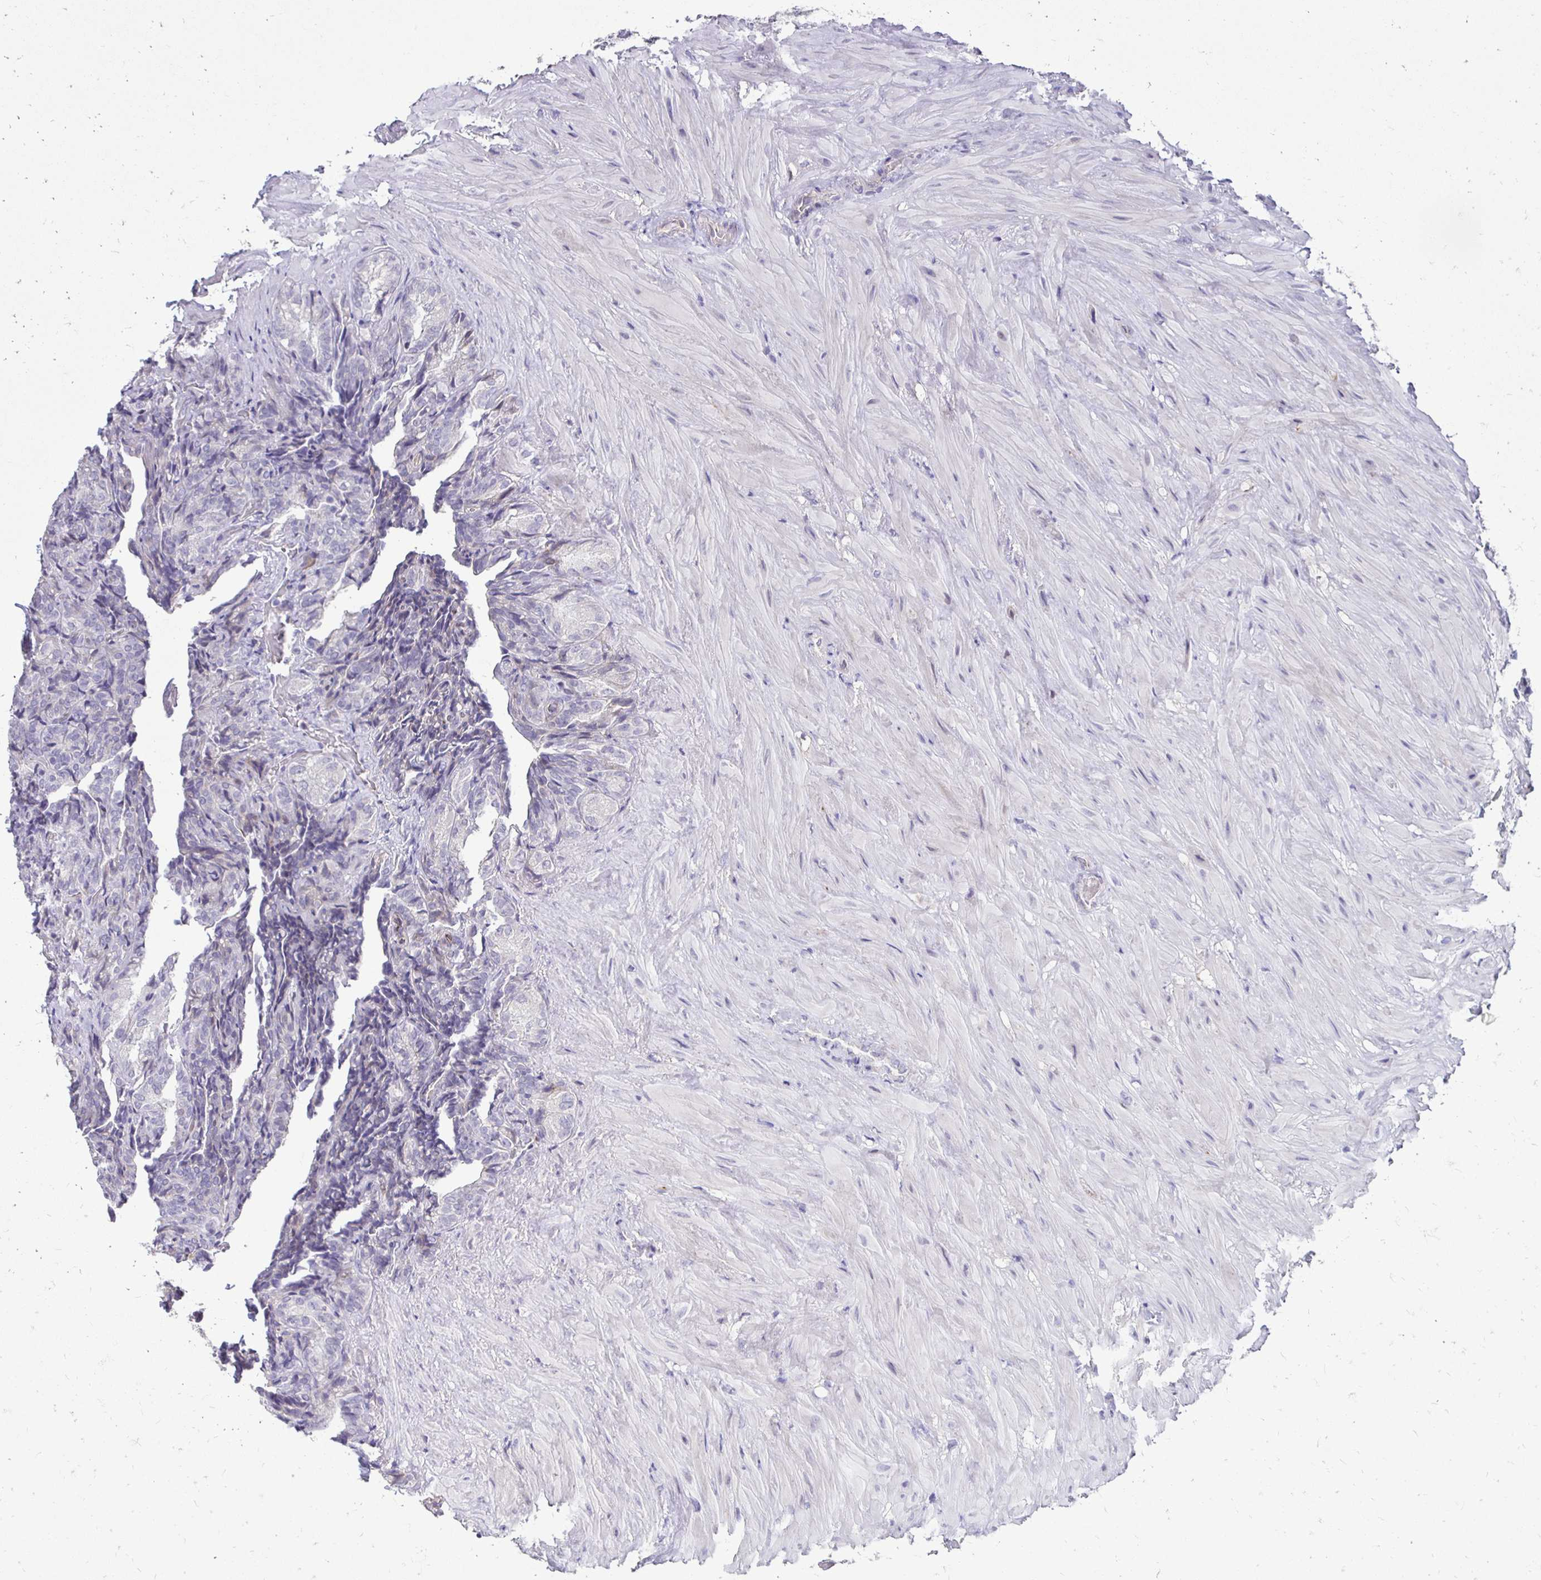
{"staining": {"intensity": "negative", "quantity": "none", "location": "none"}, "tissue": "seminal vesicle", "cell_type": "Glandular cells", "image_type": "normal", "snomed": [{"axis": "morphology", "description": "Normal tissue, NOS"}, {"axis": "topography", "description": "Seminal veicle"}], "caption": "IHC of normal human seminal vesicle exhibits no expression in glandular cells. The staining is performed using DAB brown chromogen with nuclei counter-stained in using hematoxylin.", "gene": "GAS2", "patient": {"sex": "male", "age": 68}}